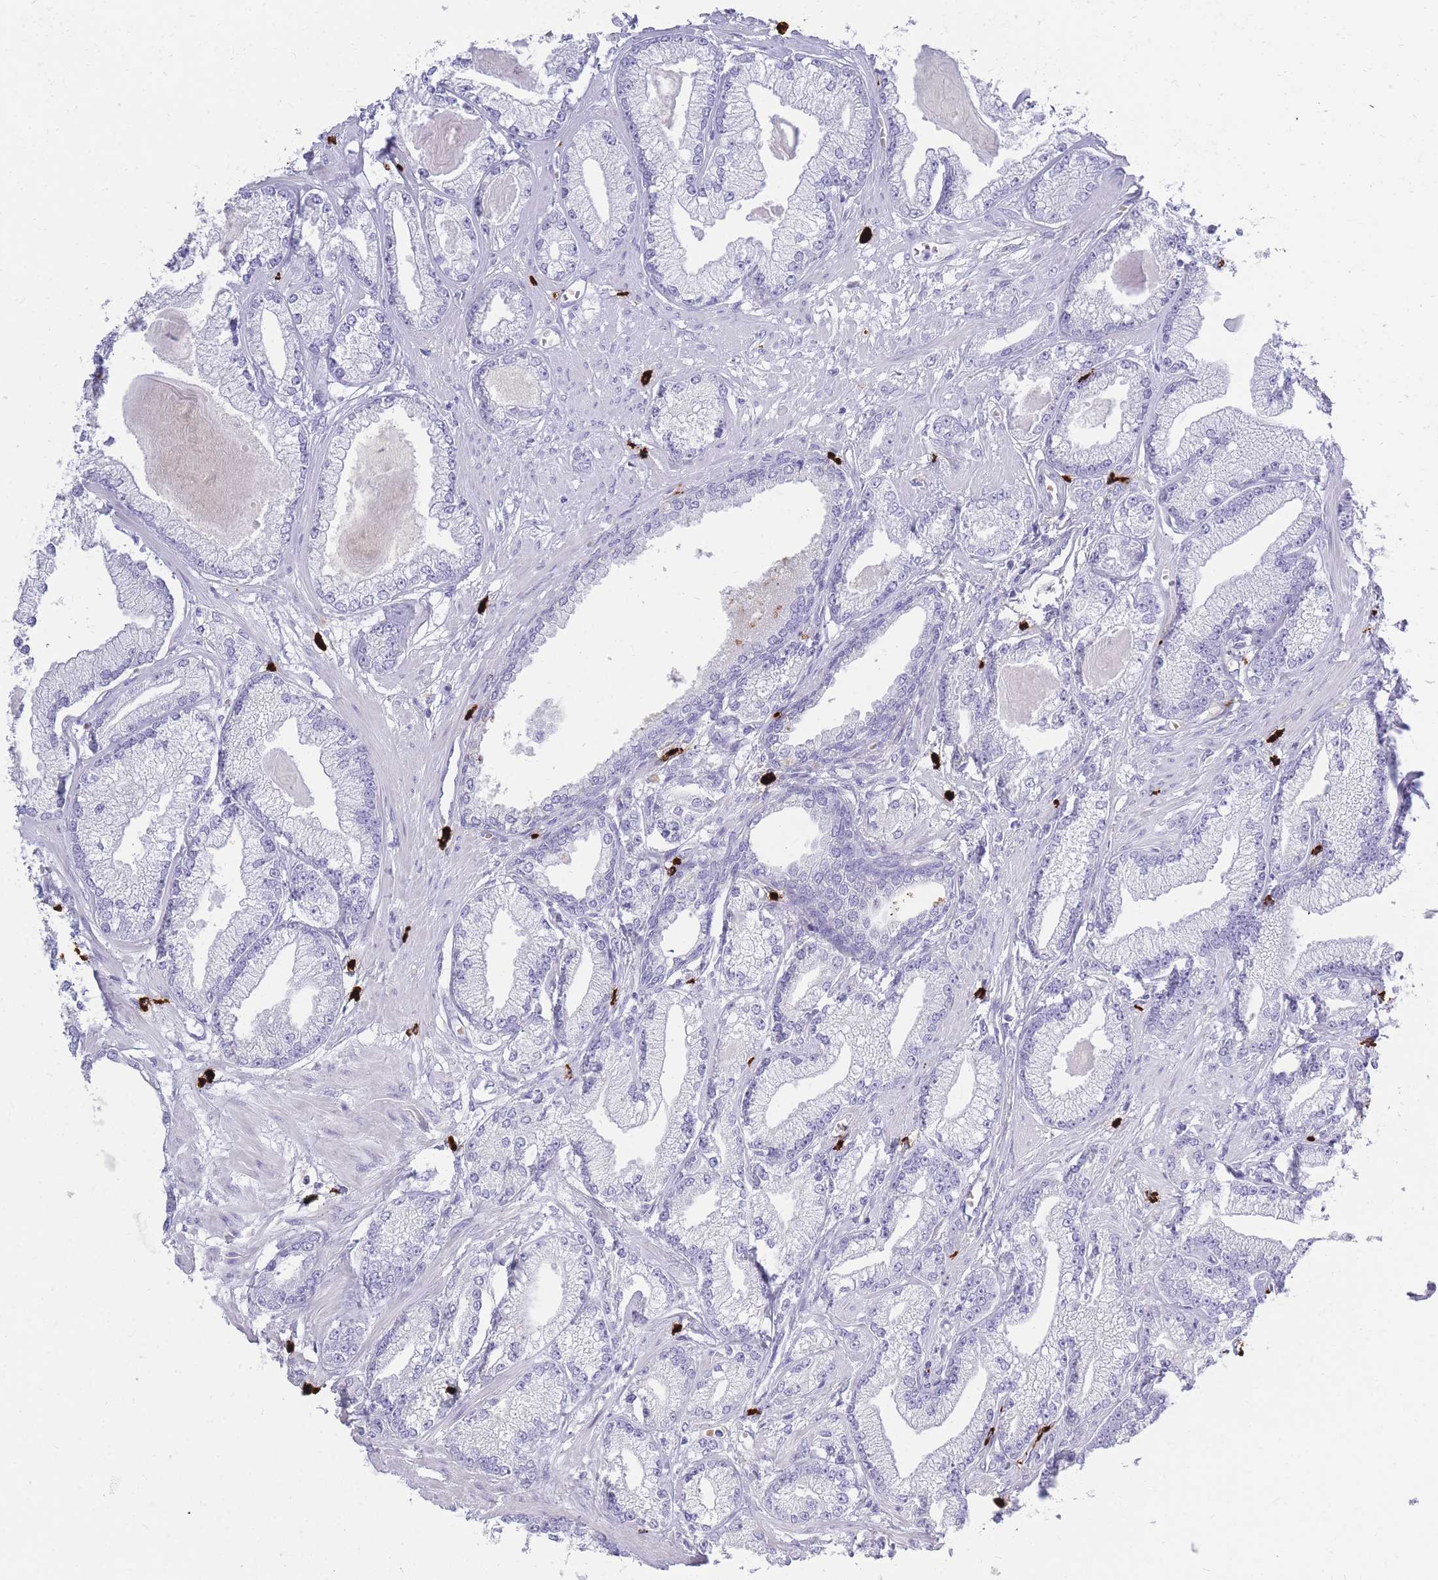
{"staining": {"intensity": "negative", "quantity": "none", "location": "none"}, "tissue": "prostate cancer", "cell_type": "Tumor cells", "image_type": "cancer", "snomed": [{"axis": "morphology", "description": "Adenocarcinoma, Low grade"}, {"axis": "topography", "description": "Prostate"}], "caption": "The image displays no significant staining in tumor cells of prostate cancer (low-grade adenocarcinoma).", "gene": "TPSD1", "patient": {"sex": "male", "age": 64}}